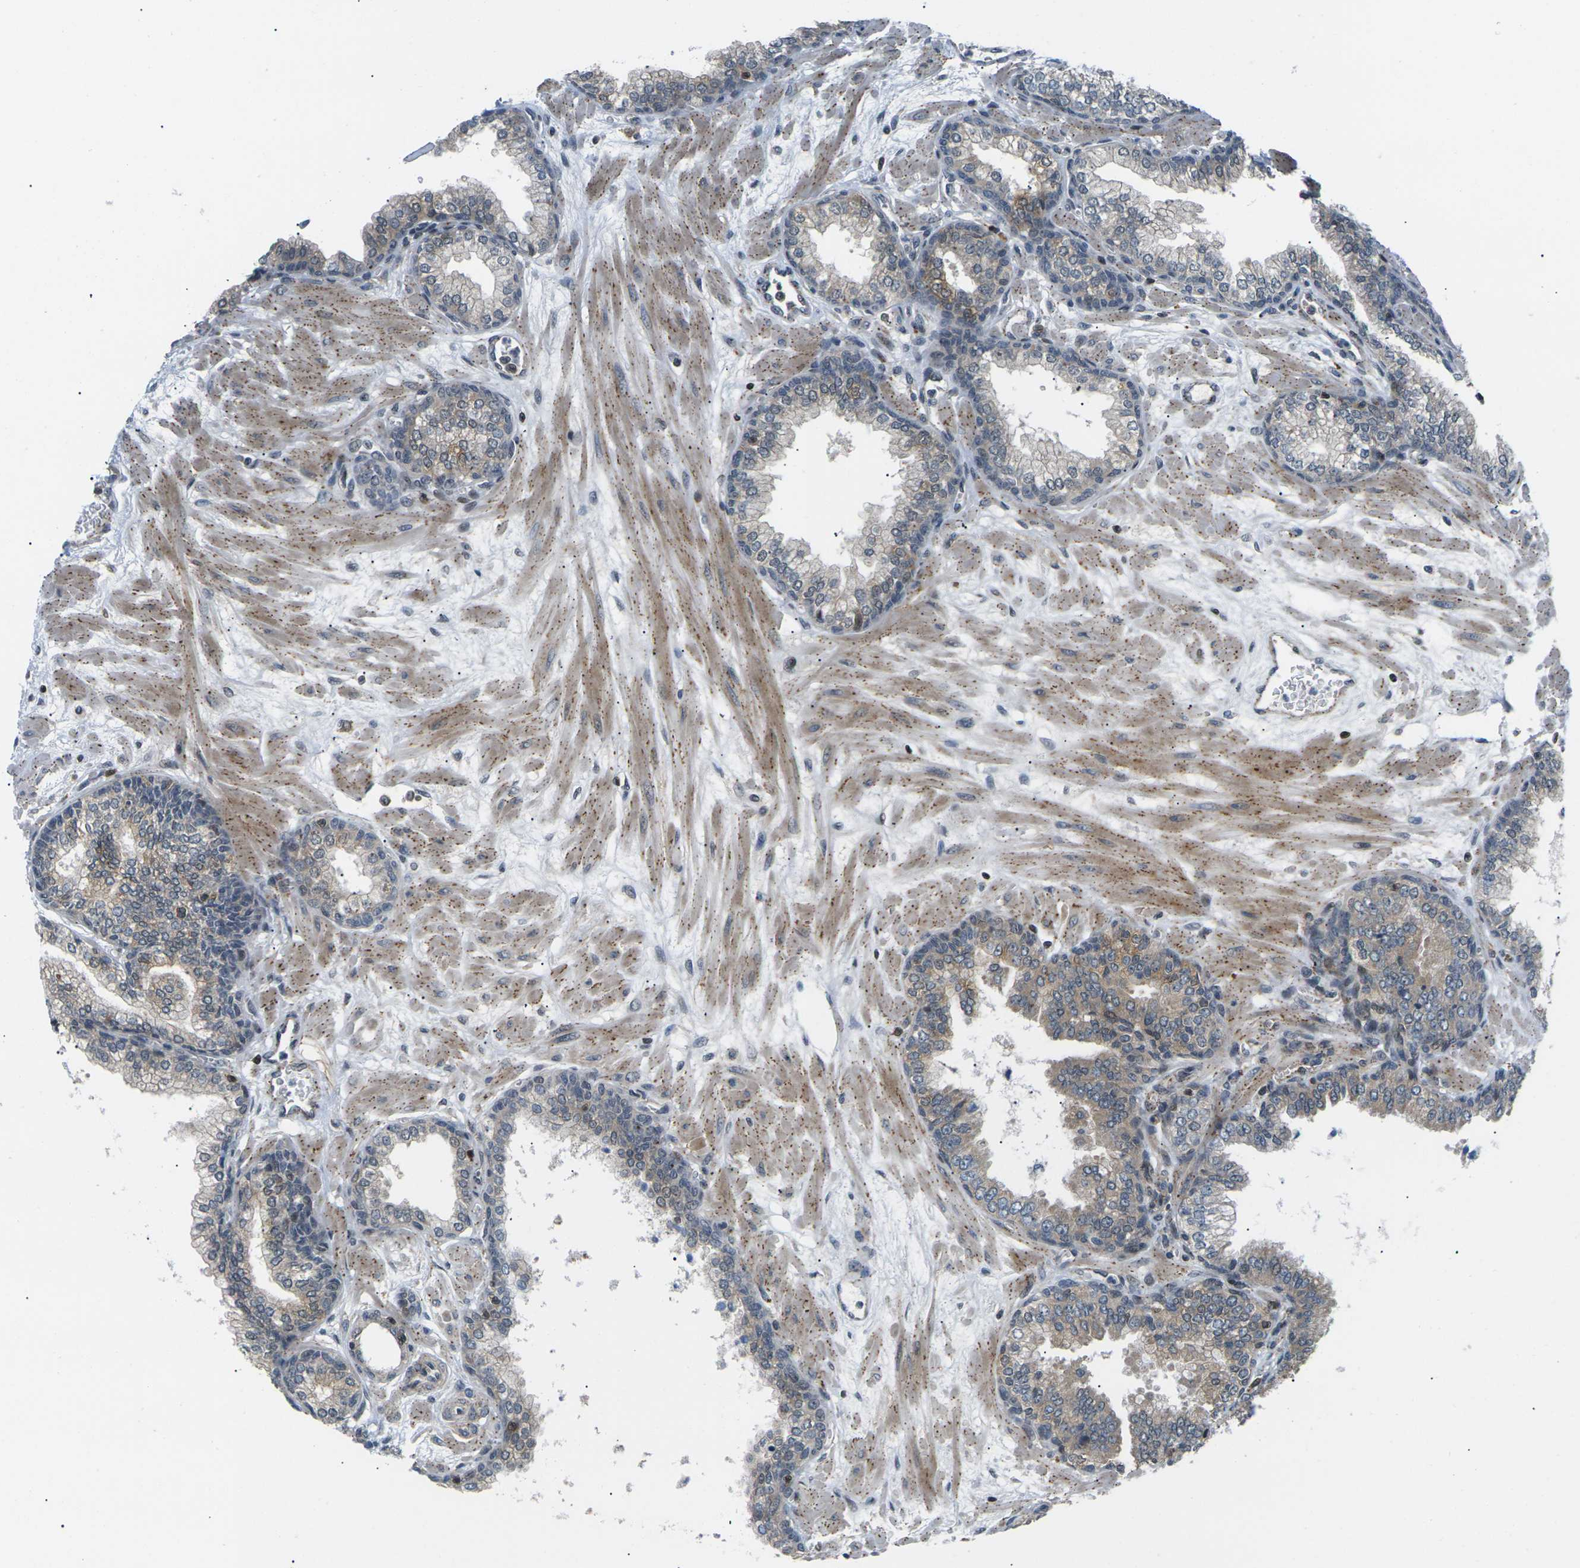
{"staining": {"intensity": "weak", "quantity": "<25%", "location": "cytoplasmic/membranous"}, "tissue": "prostate", "cell_type": "Glandular cells", "image_type": "normal", "snomed": [{"axis": "morphology", "description": "Normal tissue, NOS"}, {"axis": "morphology", "description": "Urothelial carcinoma, Low grade"}, {"axis": "topography", "description": "Urinary bladder"}, {"axis": "topography", "description": "Prostate"}], "caption": "The photomicrograph demonstrates no significant staining in glandular cells of prostate.", "gene": "RPS6KA3", "patient": {"sex": "male", "age": 60}}